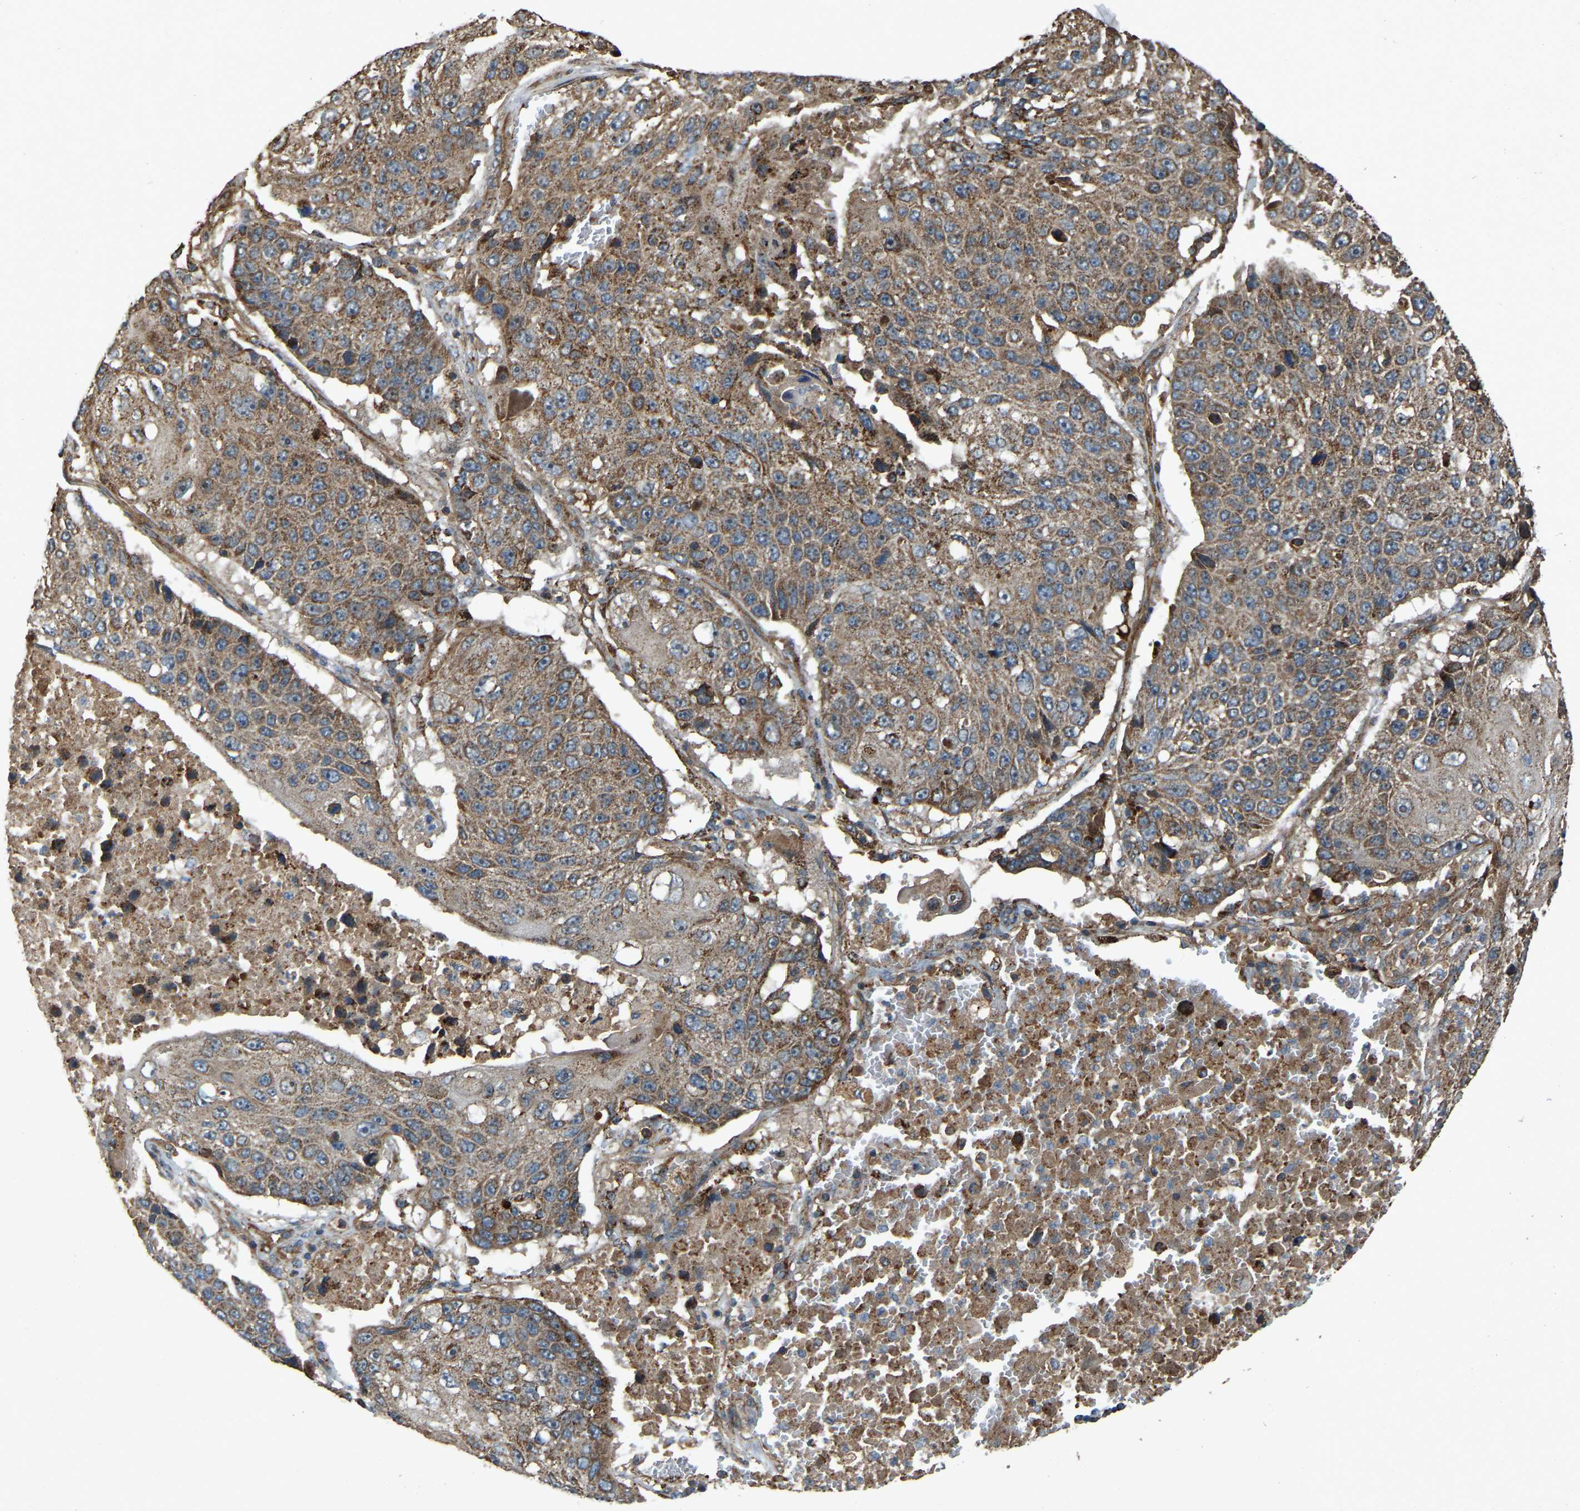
{"staining": {"intensity": "moderate", "quantity": ">75%", "location": "cytoplasmic/membranous"}, "tissue": "lung cancer", "cell_type": "Tumor cells", "image_type": "cancer", "snomed": [{"axis": "morphology", "description": "Squamous cell carcinoma, NOS"}, {"axis": "topography", "description": "Lung"}], "caption": "Immunohistochemistry photomicrograph of human squamous cell carcinoma (lung) stained for a protein (brown), which displays medium levels of moderate cytoplasmic/membranous expression in approximately >75% of tumor cells.", "gene": "SAMD9L", "patient": {"sex": "male", "age": 61}}